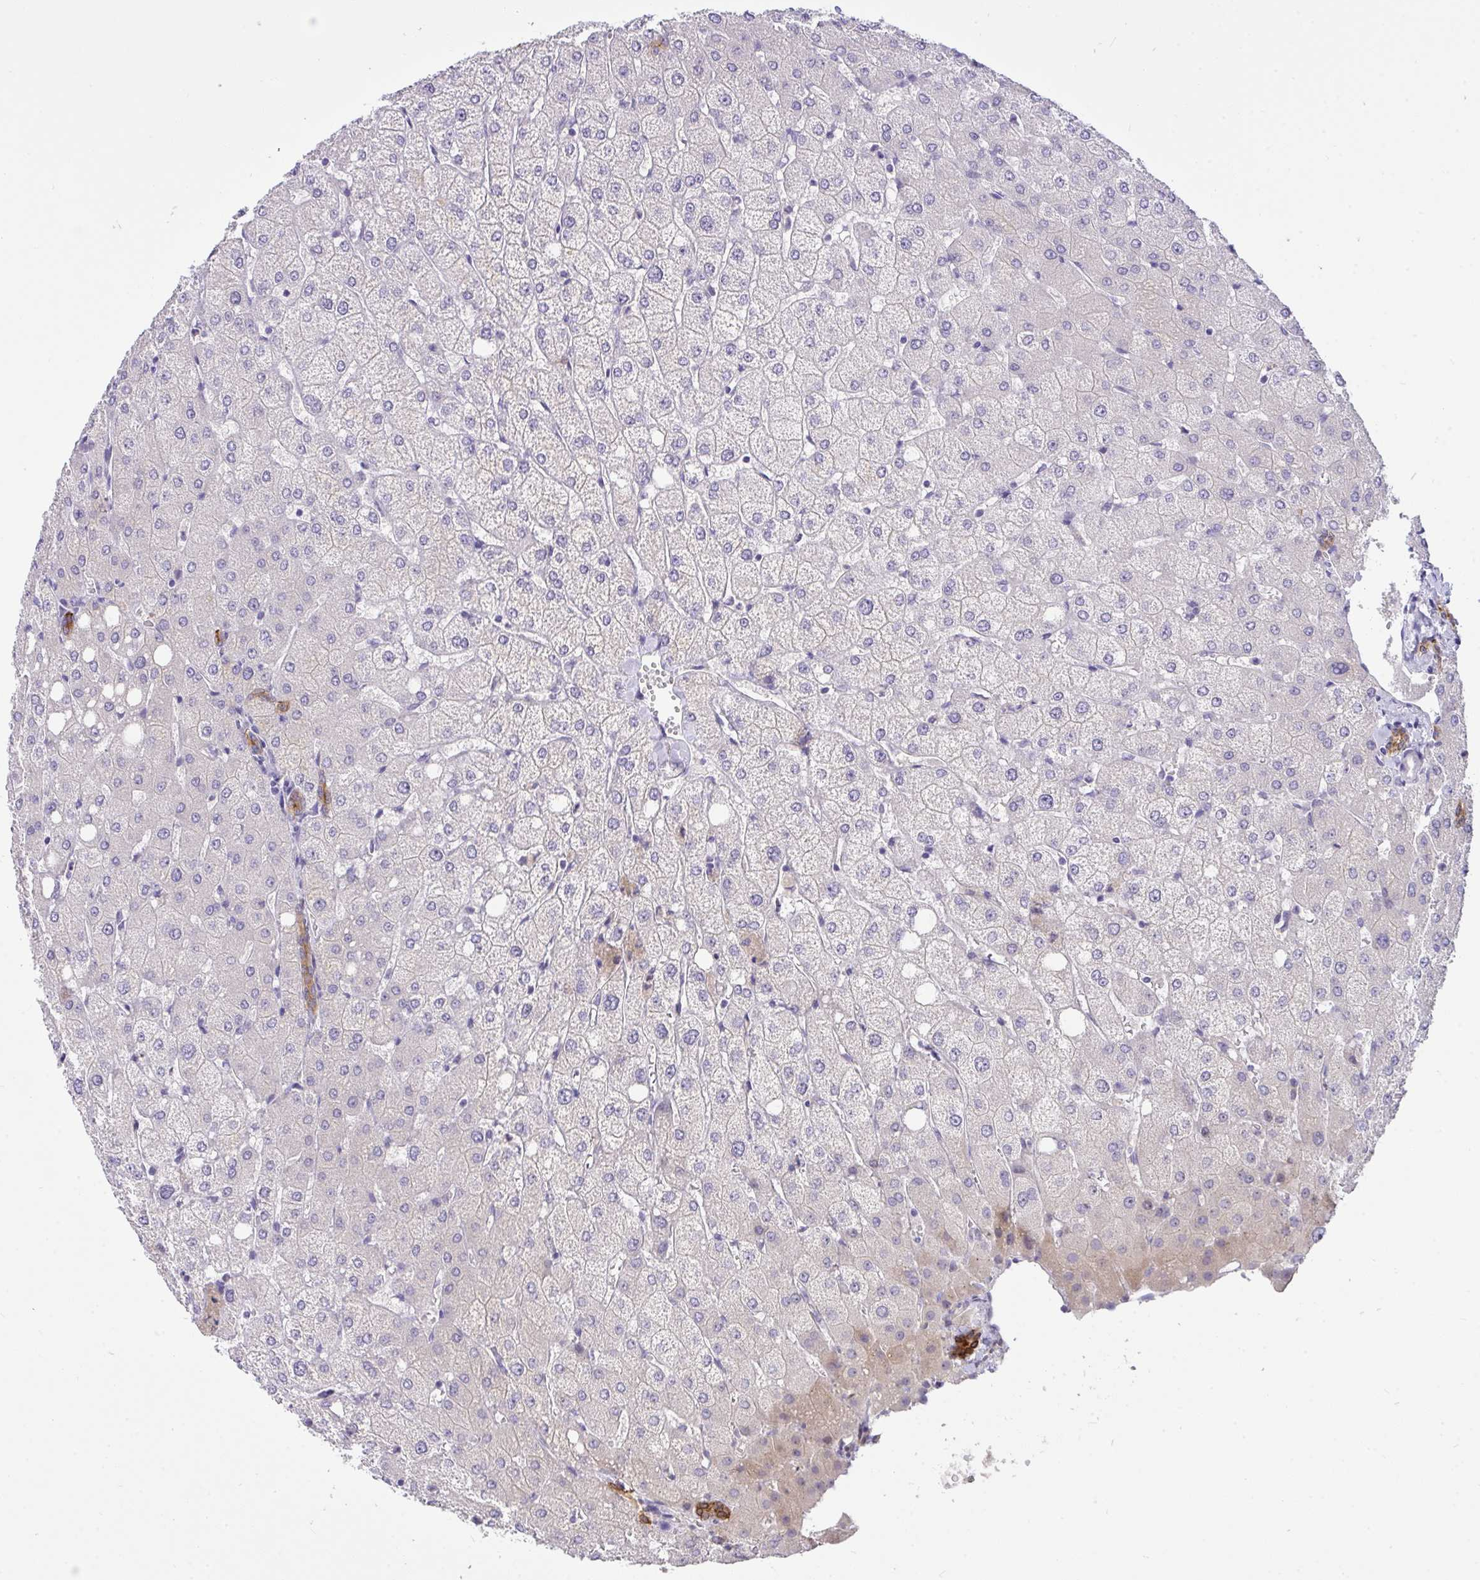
{"staining": {"intensity": "strong", "quantity": ">75%", "location": "cytoplasmic/membranous"}, "tissue": "liver", "cell_type": "Cholangiocytes", "image_type": "normal", "snomed": [{"axis": "morphology", "description": "Normal tissue, NOS"}, {"axis": "topography", "description": "Liver"}], "caption": "Cholangiocytes display high levels of strong cytoplasmic/membranous expression in about >75% of cells in unremarkable liver. Immunohistochemistry (ihc) stains the protein of interest in brown and the nuclei are stained blue.", "gene": "VGLL3", "patient": {"sex": "female", "age": 54}}